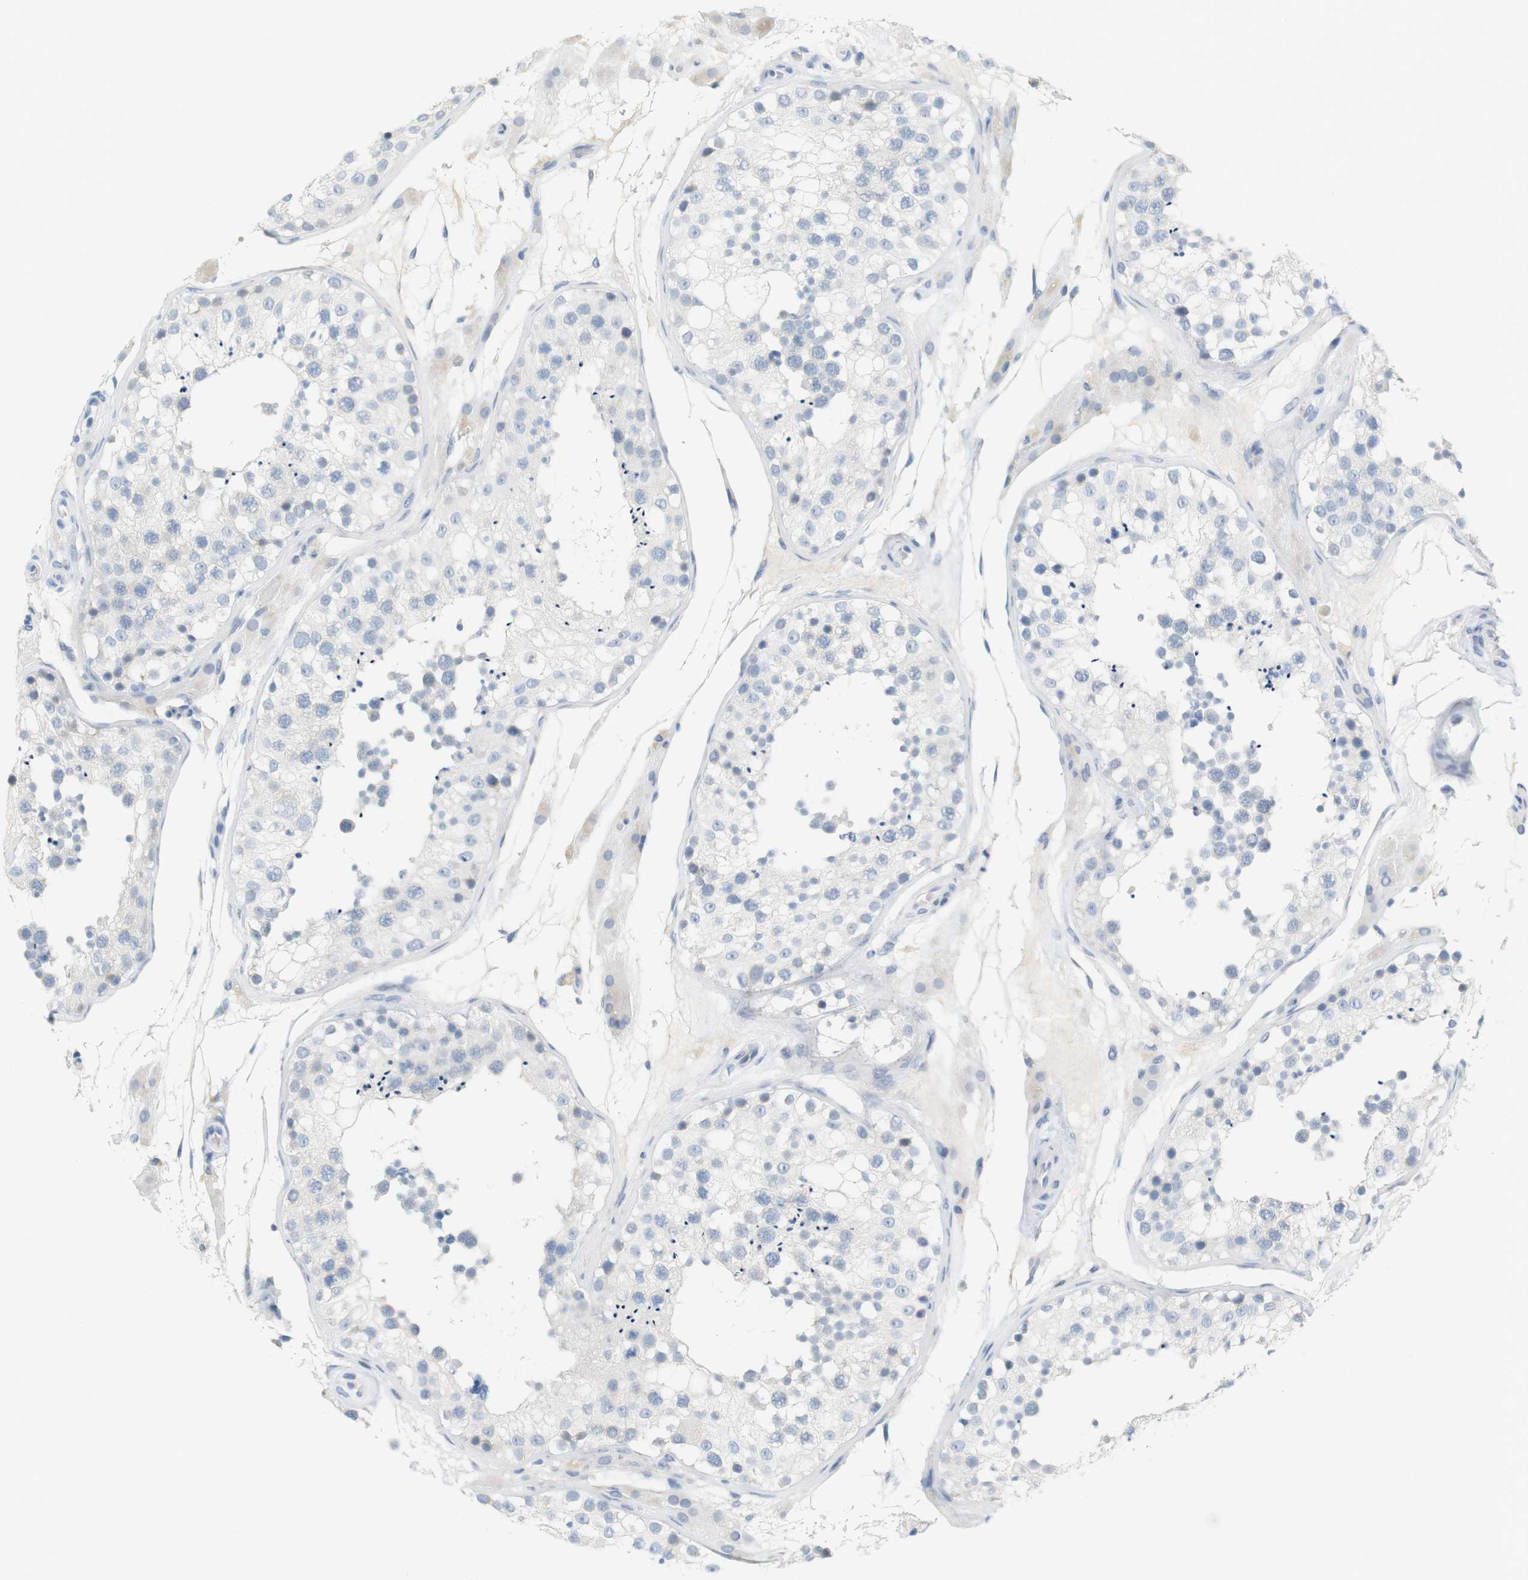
{"staining": {"intensity": "negative", "quantity": "none", "location": "none"}, "tissue": "testis", "cell_type": "Cells in seminiferous ducts", "image_type": "normal", "snomed": [{"axis": "morphology", "description": "Normal tissue, NOS"}, {"axis": "topography", "description": "Testis"}], "caption": "Photomicrograph shows no significant protein staining in cells in seminiferous ducts of normal testis.", "gene": "RGS9", "patient": {"sex": "male", "age": 26}}